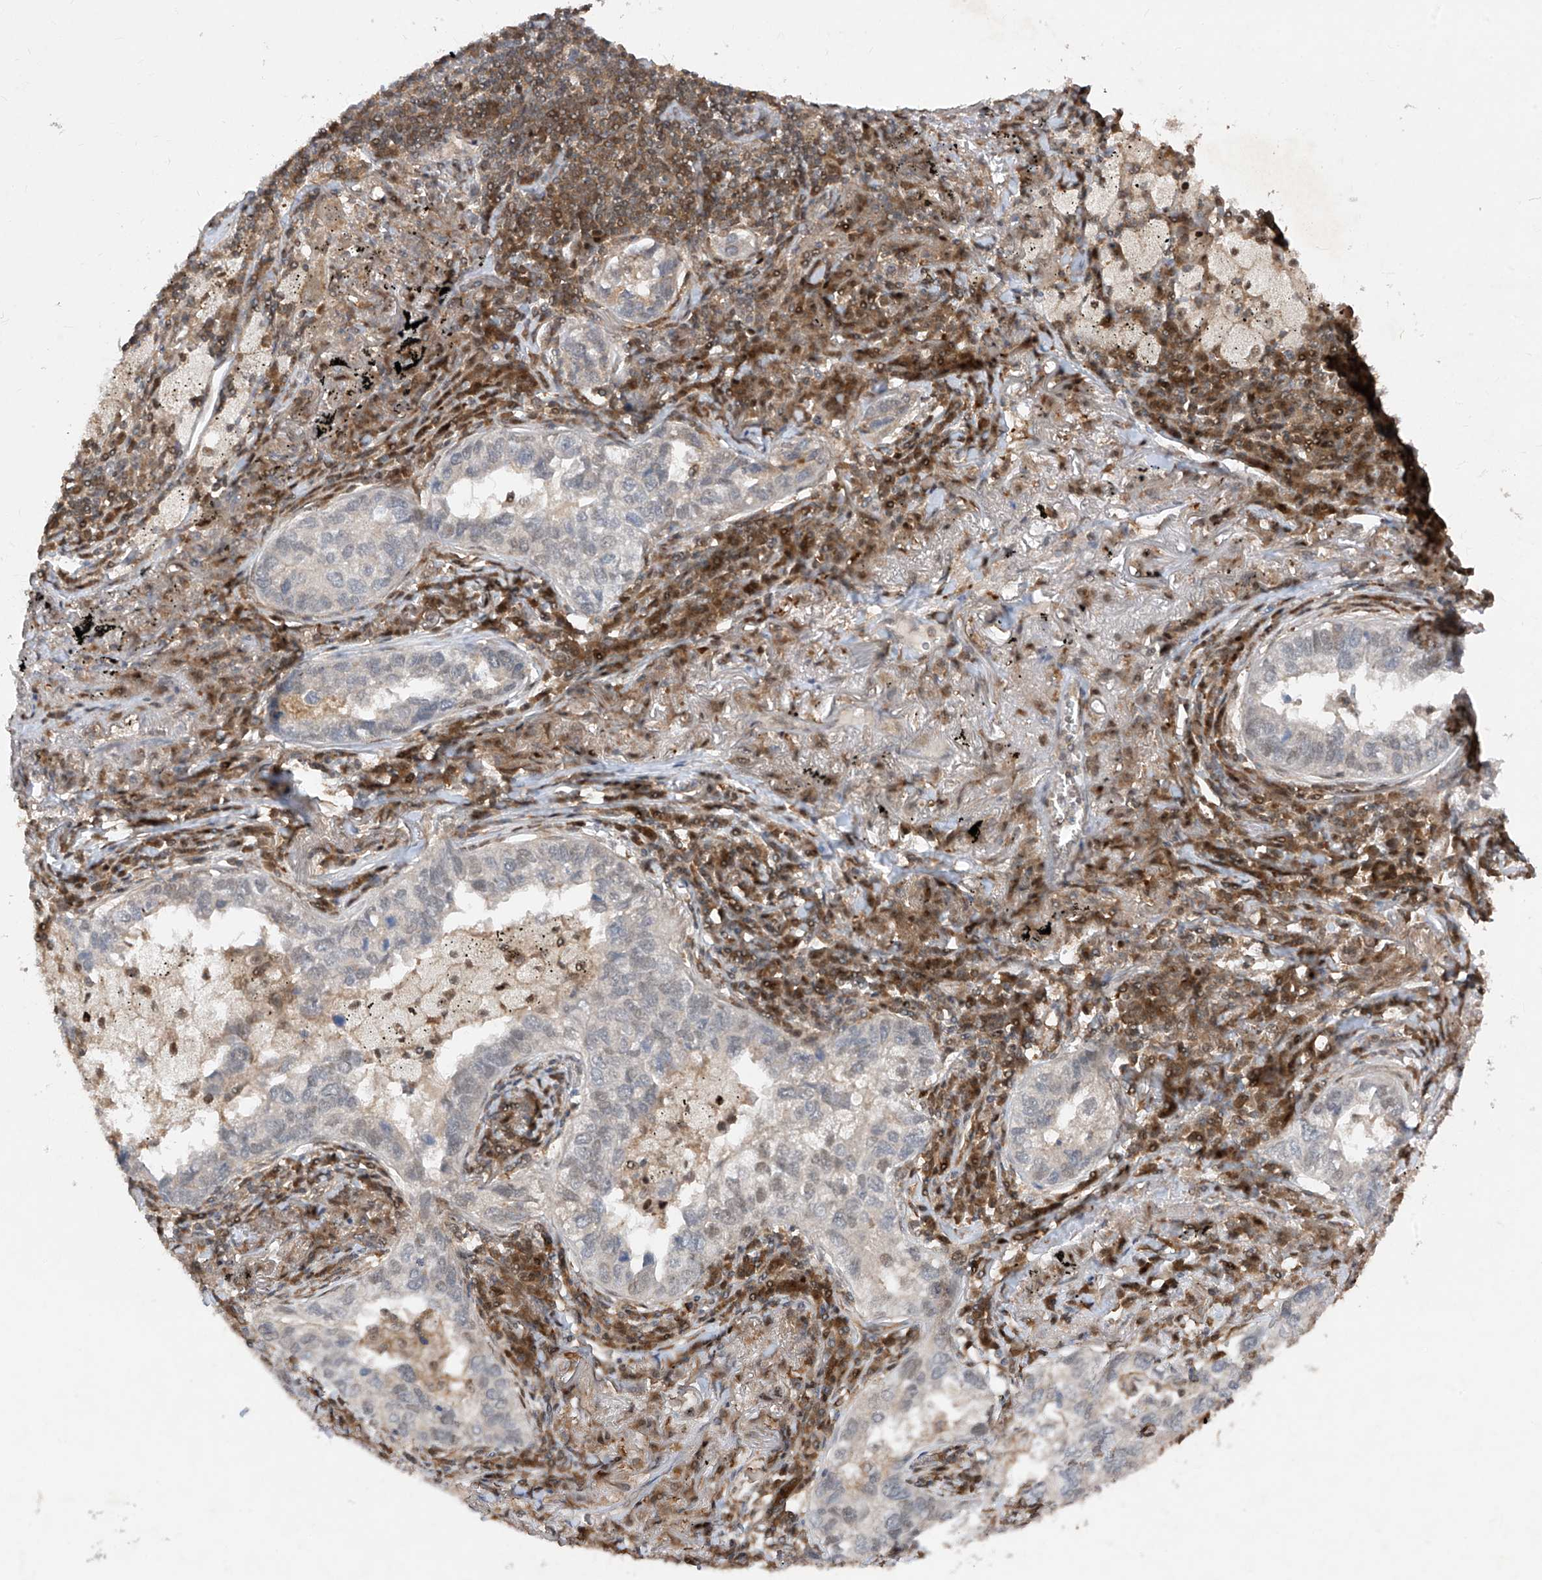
{"staining": {"intensity": "negative", "quantity": "none", "location": "none"}, "tissue": "lung cancer", "cell_type": "Tumor cells", "image_type": "cancer", "snomed": [{"axis": "morphology", "description": "Adenocarcinoma, NOS"}, {"axis": "topography", "description": "Lung"}], "caption": "Immunohistochemistry (IHC) photomicrograph of lung cancer (adenocarcinoma) stained for a protein (brown), which reveals no positivity in tumor cells.", "gene": "ZNF358", "patient": {"sex": "male", "age": 65}}